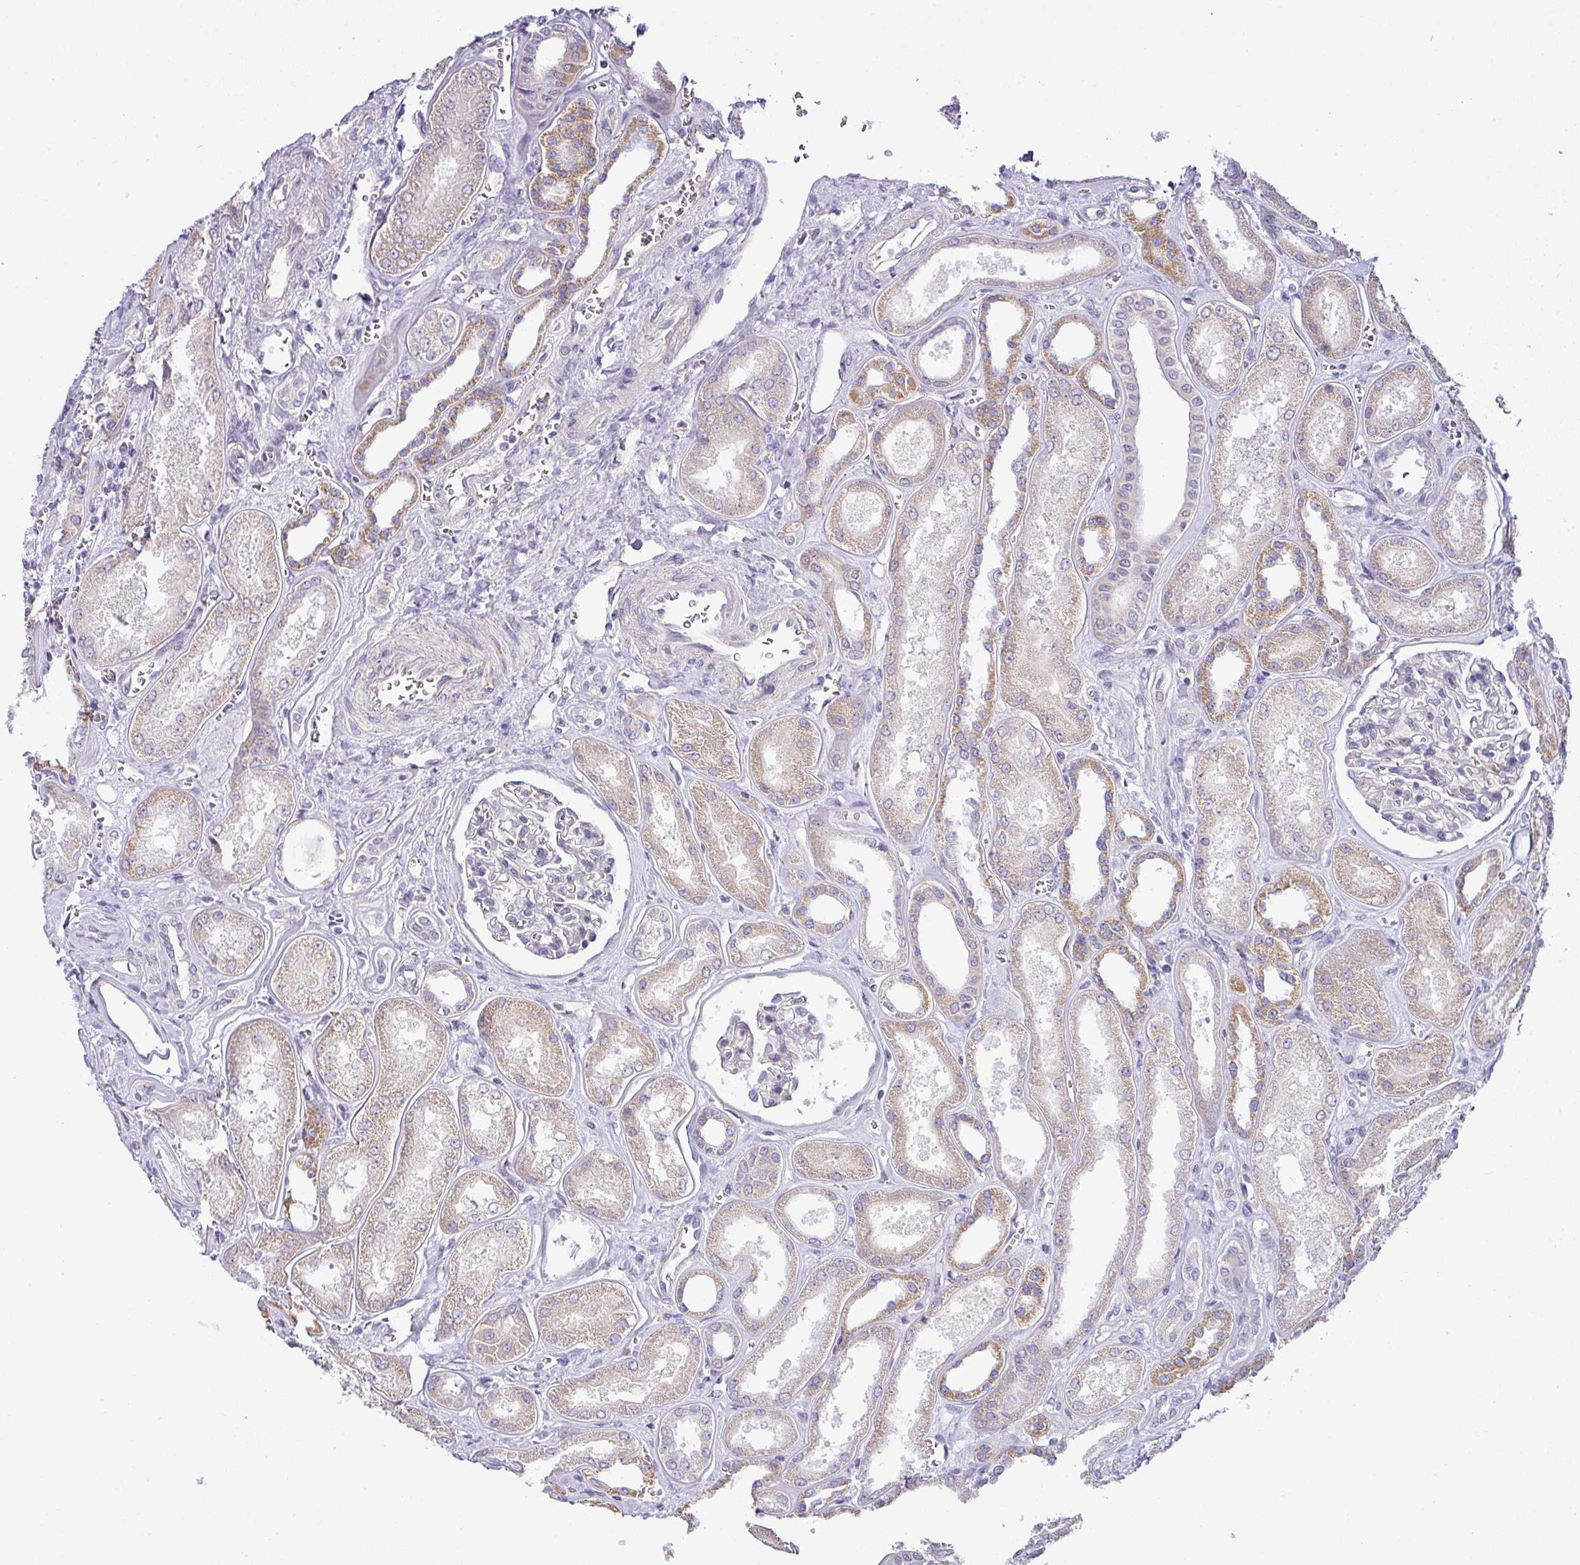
{"staining": {"intensity": "negative", "quantity": "none", "location": "none"}, "tissue": "kidney", "cell_type": "Cells in glomeruli", "image_type": "normal", "snomed": [{"axis": "morphology", "description": "Normal tissue, NOS"}, {"axis": "morphology", "description": "Adenocarcinoma, NOS"}, {"axis": "topography", "description": "Kidney"}], "caption": "DAB immunohistochemical staining of unremarkable human kidney reveals no significant expression in cells in glomeruli. (DAB immunohistochemistry, high magnification).", "gene": "HBEGF", "patient": {"sex": "female", "age": 68}}